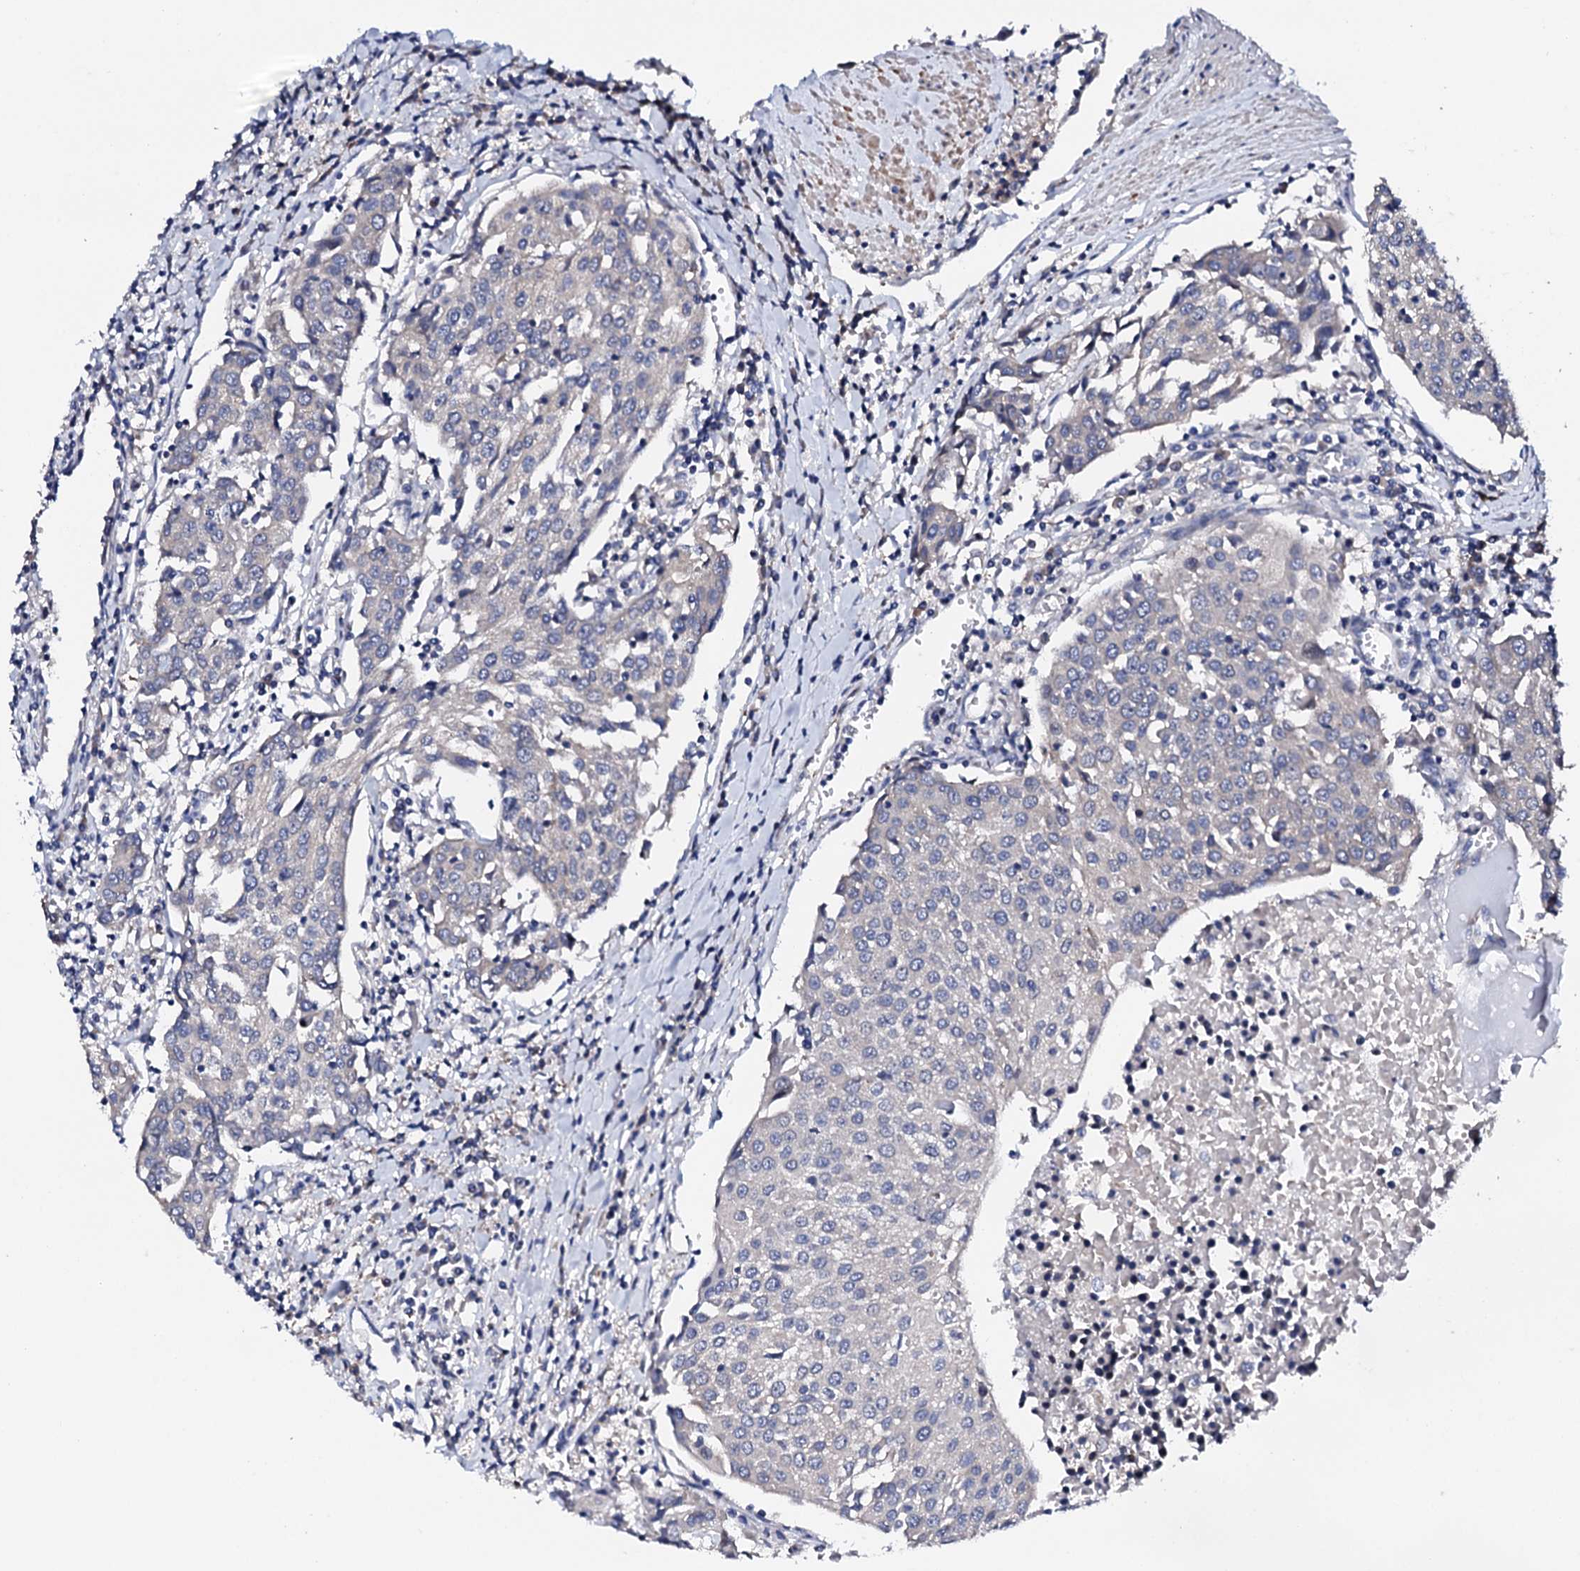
{"staining": {"intensity": "negative", "quantity": "none", "location": "none"}, "tissue": "urothelial cancer", "cell_type": "Tumor cells", "image_type": "cancer", "snomed": [{"axis": "morphology", "description": "Urothelial carcinoma, High grade"}, {"axis": "topography", "description": "Urinary bladder"}], "caption": "An immunohistochemistry (IHC) photomicrograph of urothelial cancer is shown. There is no staining in tumor cells of urothelial cancer.", "gene": "NUP58", "patient": {"sex": "female", "age": 85}}